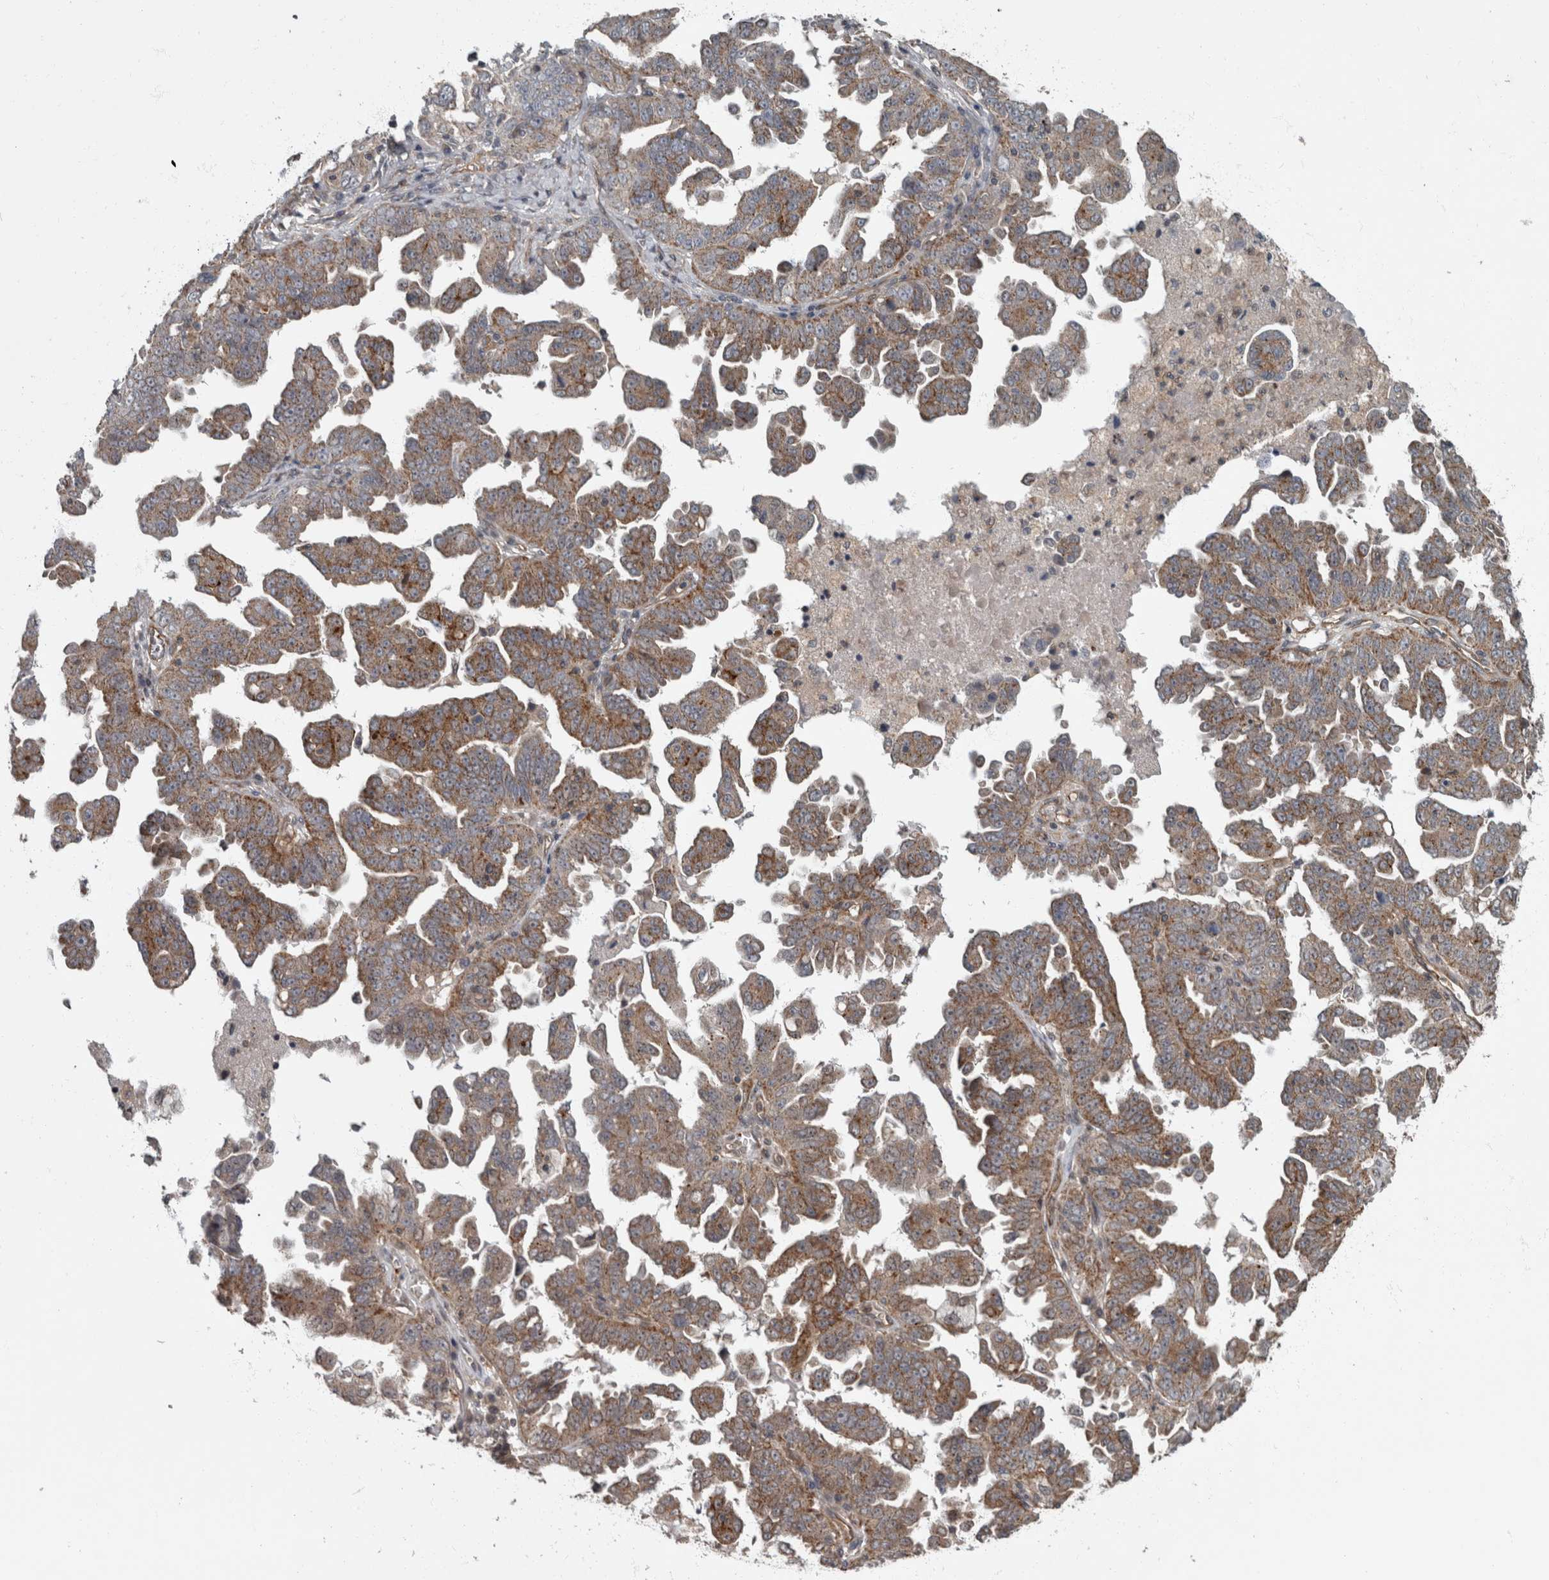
{"staining": {"intensity": "weak", "quantity": ">75%", "location": "cytoplasmic/membranous"}, "tissue": "ovarian cancer", "cell_type": "Tumor cells", "image_type": "cancer", "snomed": [{"axis": "morphology", "description": "Carcinoma, endometroid"}, {"axis": "topography", "description": "Ovary"}], "caption": "Human ovarian cancer stained with a brown dye exhibits weak cytoplasmic/membranous positive staining in about >75% of tumor cells.", "gene": "VEGFD", "patient": {"sex": "female", "age": 62}}